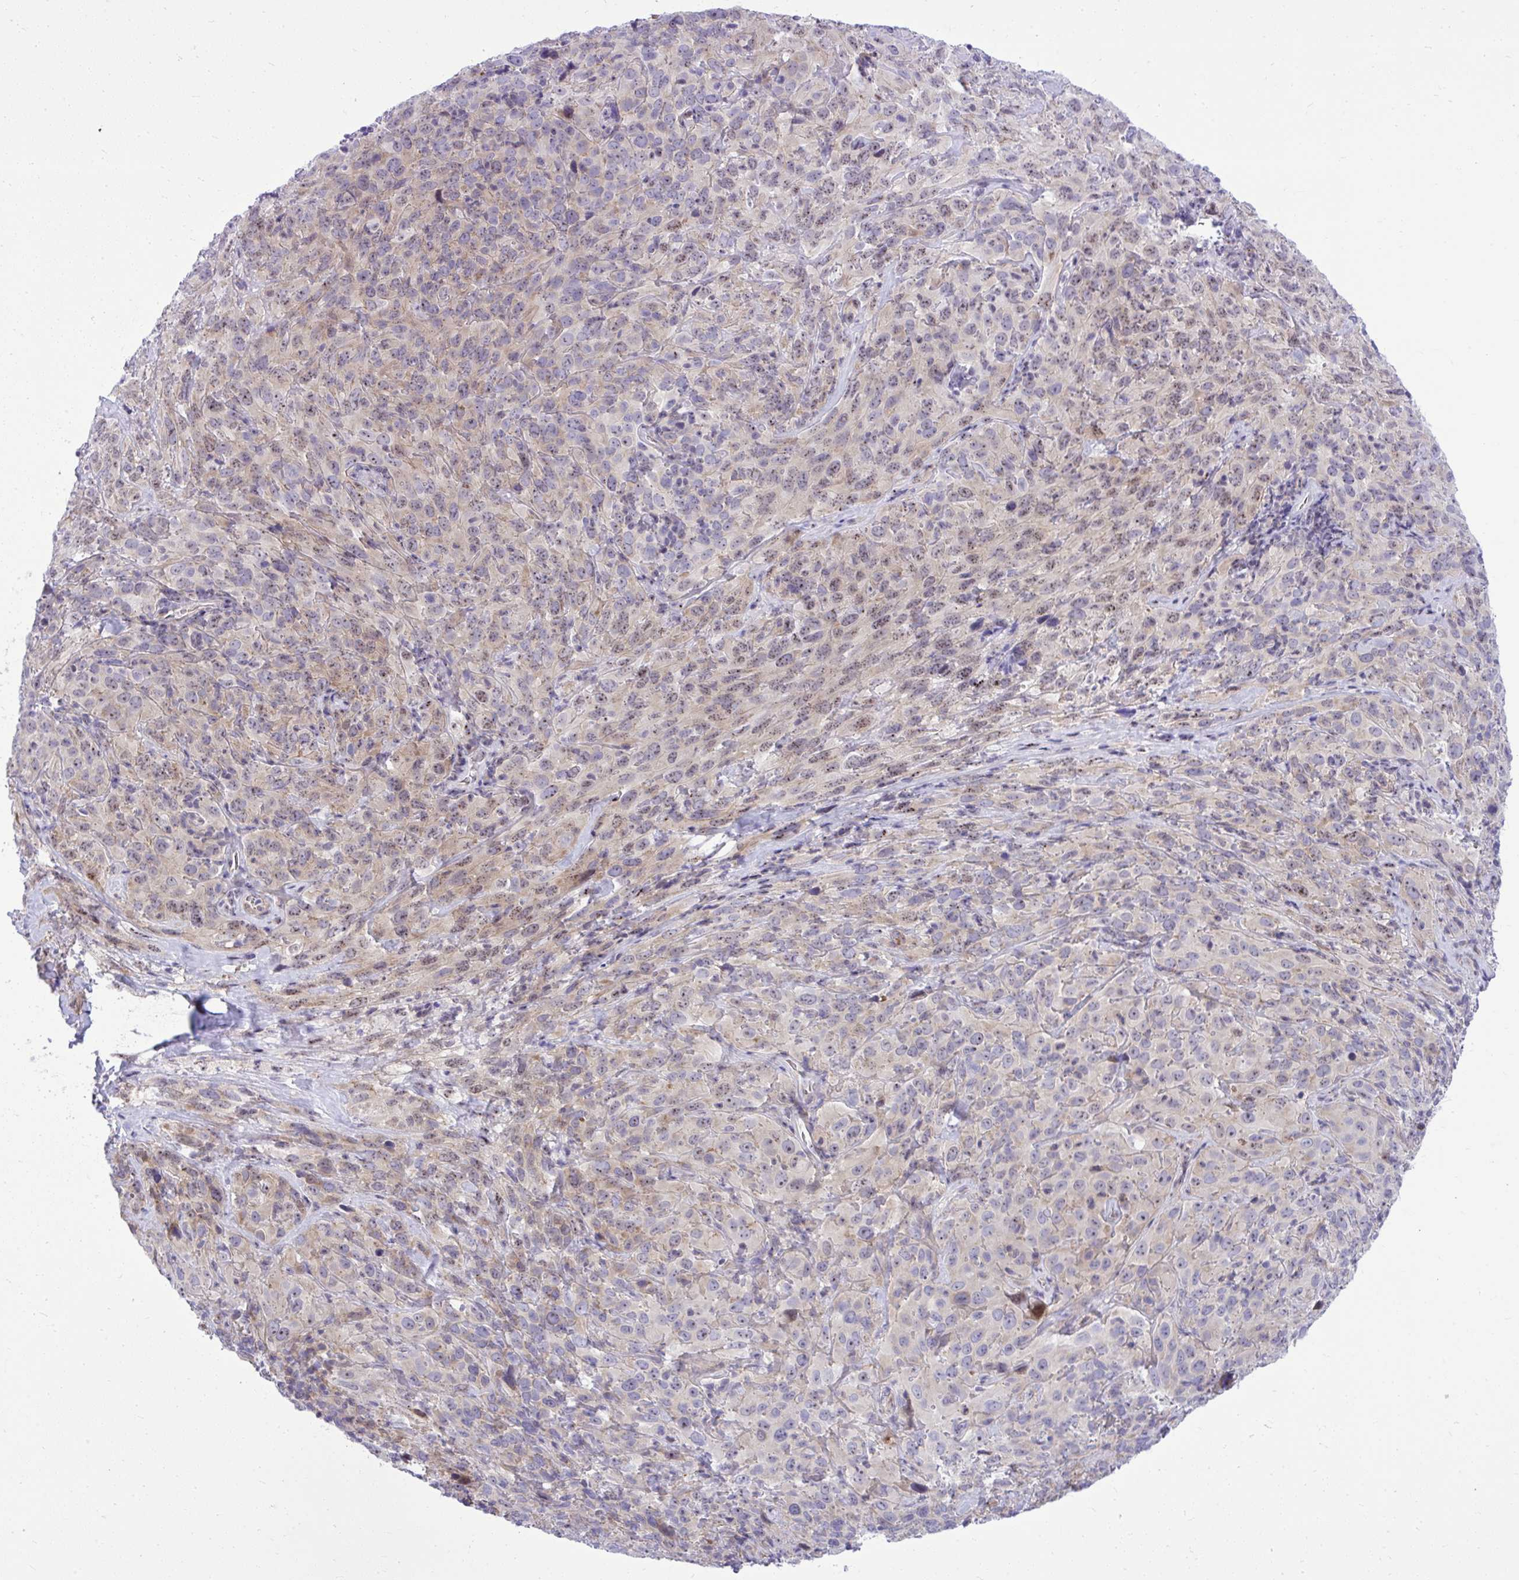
{"staining": {"intensity": "weak", "quantity": "25%-75%", "location": "cytoplasmic/membranous,nuclear"}, "tissue": "cervical cancer", "cell_type": "Tumor cells", "image_type": "cancer", "snomed": [{"axis": "morphology", "description": "Squamous cell carcinoma, NOS"}, {"axis": "topography", "description": "Cervix"}], "caption": "An image of cervical cancer stained for a protein displays weak cytoplasmic/membranous and nuclear brown staining in tumor cells. The staining was performed using DAB (3,3'-diaminobenzidine), with brown indicating positive protein expression. Nuclei are stained blue with hematoxylin.", "gene": "GRK4", "patient": {"sex": "female", "age": 51}}